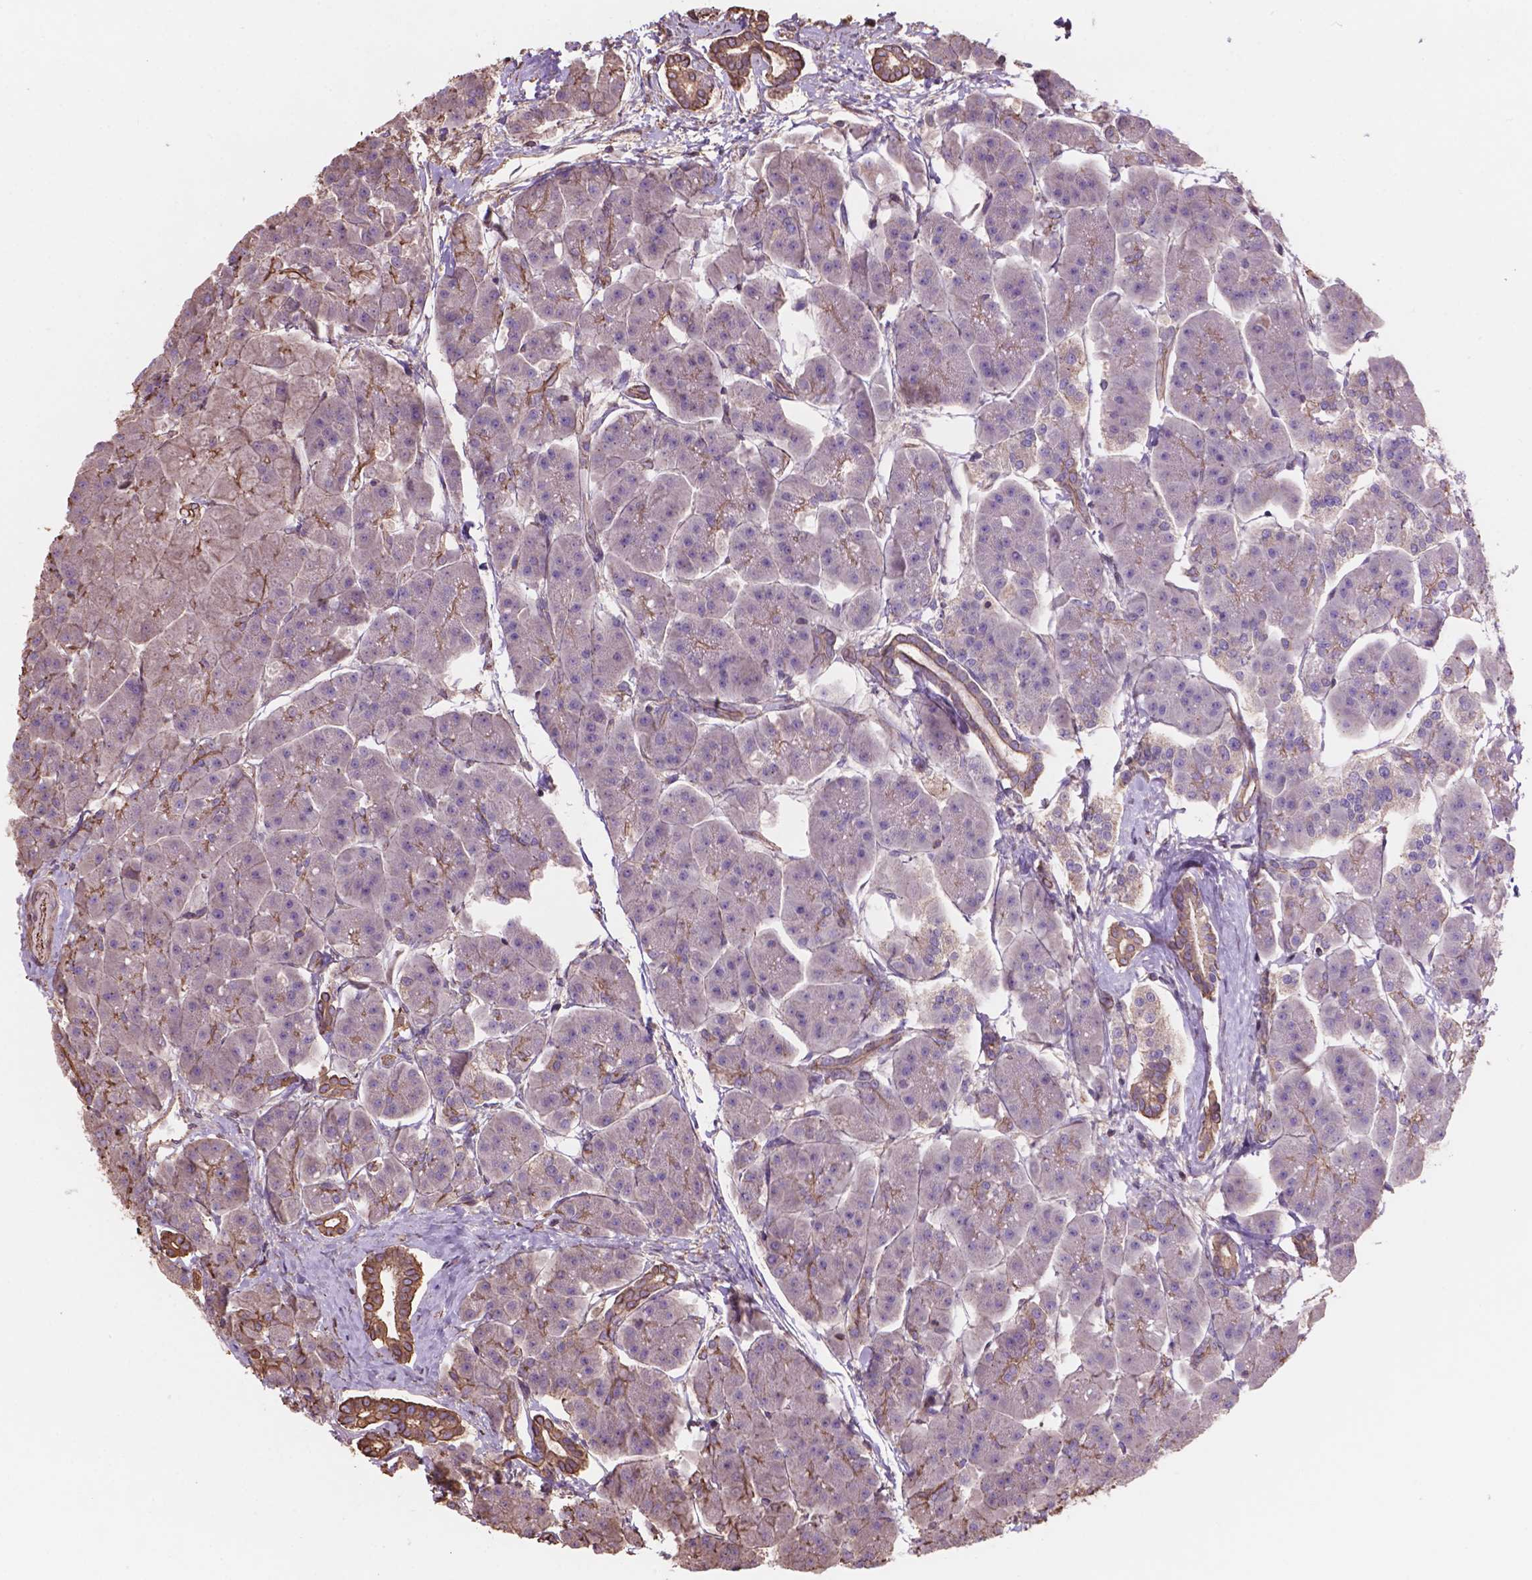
{"staining": {"intensity": "moderate", "quantity": "25%-75%", "location": "cytoplasmic/membranous"}, "tissue": "pancreas", "cell_type": "Exocrine glandular cells", "image_type": "normal", "snomed": [{"axis": "morphology", "description": "Normal tissue, NOS"}, {"axis": "topography", "description": "Adipose tissue"}, {"axis": "topography", "description": "Pancreas"}, {"axis": "topography", "description": "Peripheral nerve tissue"}], "caption": "Immunohistochemistry (IHC) photomicrograph of benign pancreas: human pancreas stained using IHC shows medium levels of moderate protein expression localized specifically in the cytoplasmic/membranous of exocrine glandular cells, appearing as a cytoplasmic/membranous brown color.", "gene": "NIPA2", "patient": {"sex": "female", "age": 58}}